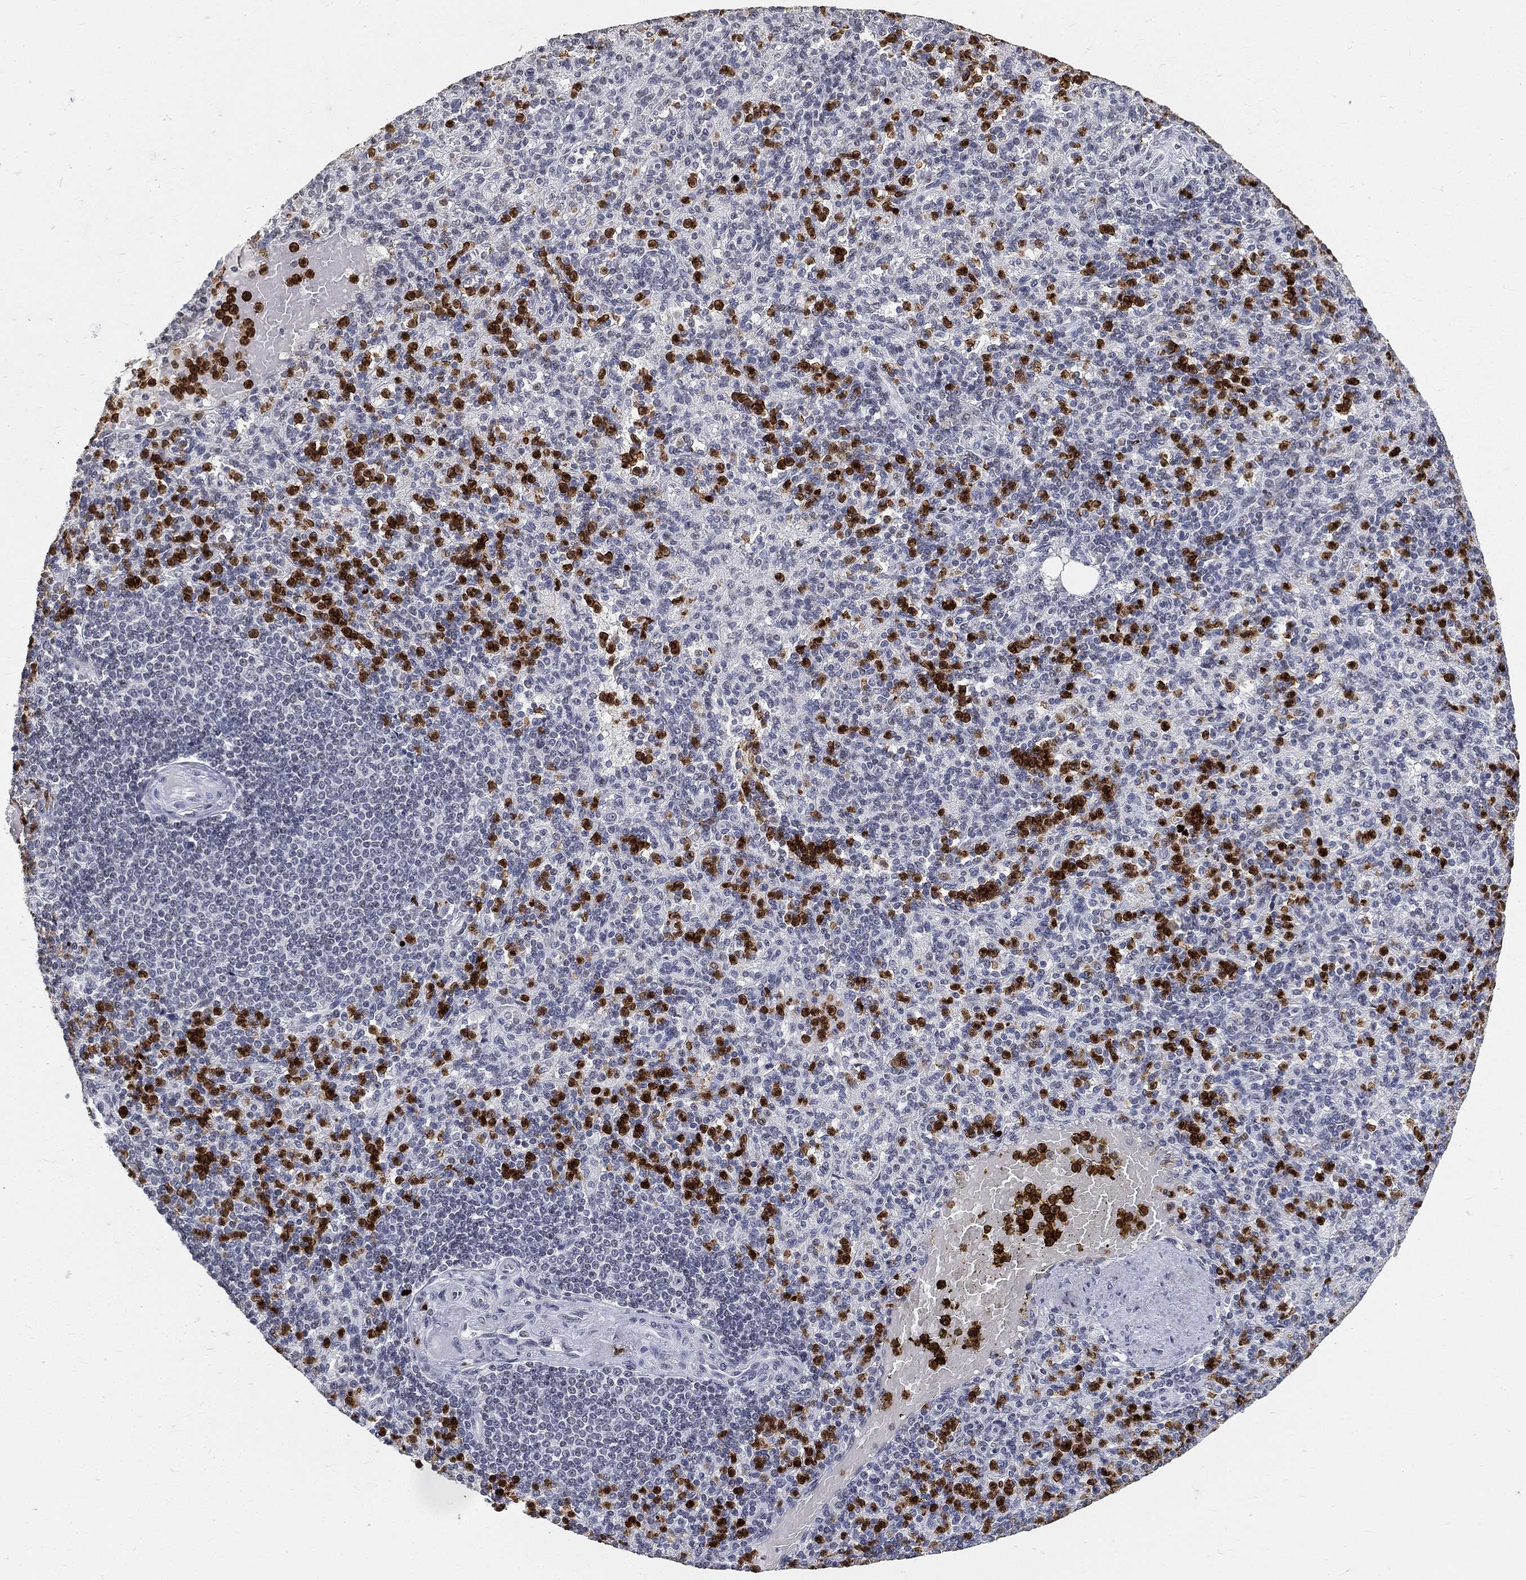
{"staining": {"intensity": "strong", "quantity": "<25%", "location": "cytoplasmic/membranous,nuclear"}, "tissue": "spleen", "cell_type": "Cells in red pulp", "image_type": "normal", "snomed": [{"axis": "morphology", "description": "Normal tissue, NOS"}, {"axis": "topography", "description": "Spleen"}], "caption": "A brown stain labels strong cytoplasmic/membranous,nuclear staining of a protein in cells in red pulp of normal human spleen. The staining is performed using DAB (3,3'-diaminobenzidine) brown chromogen to label protein expression. The nuclei are counter-stained blue using hematoxylin.", "gene": "ARG1", "patient": {"sex": "female", "age": 74}}